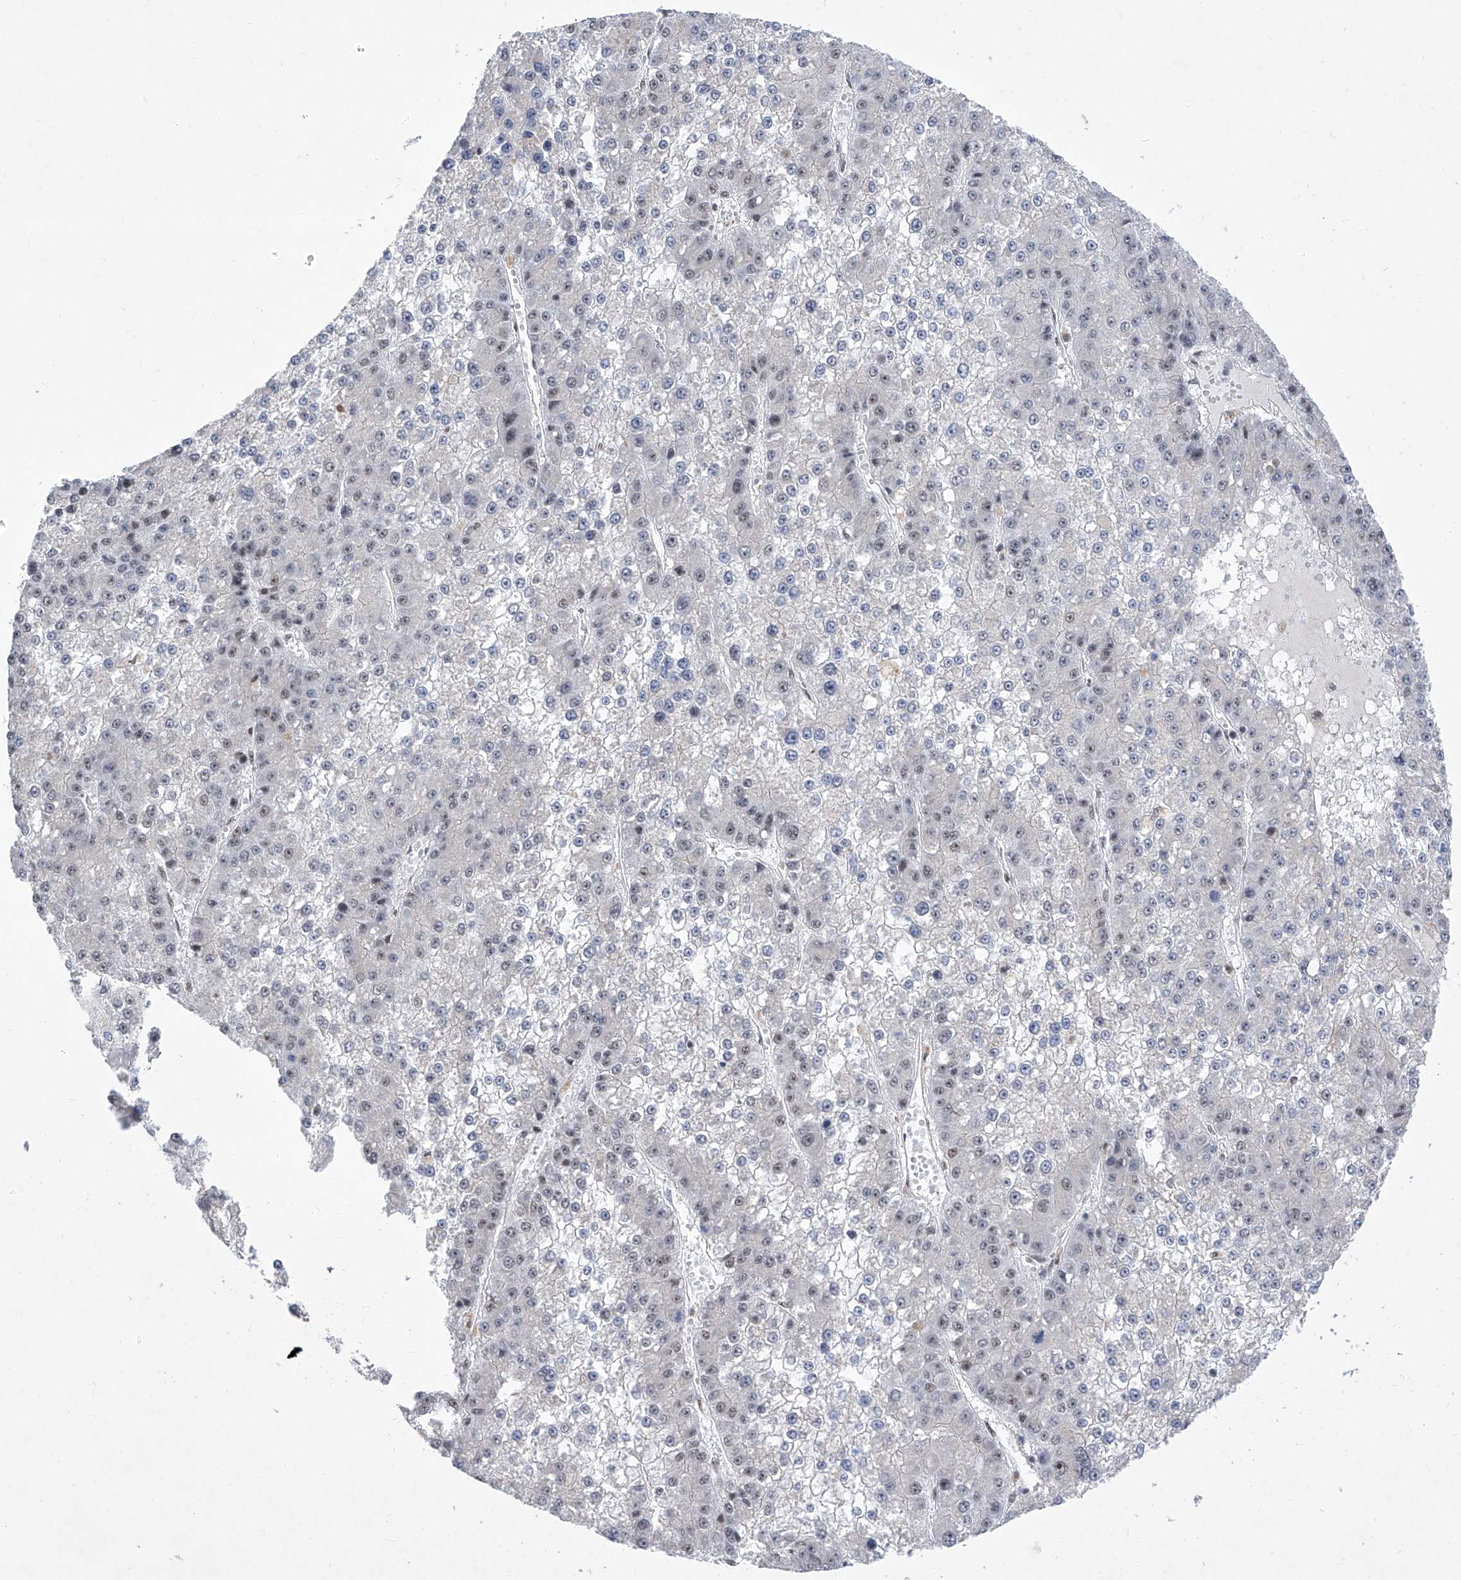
{"staining": {"intensity": "negative", "quantity": "none", "location": "none"}, "tissue": "liver cancer", "cell_type": "Tumor cells", "image_type": "cancer", "snomed": [{"axis": "morphology", "description": "Carcinoma, Hepatocellular, NOS"}, {"axis": "topography", "description": "Liver"}], "caption": "DAB (3,3'-diaminobenzidine) immunohistochemical staining of liver hepatocellular carcinoma exhibits no significant staining in tumor cells.", "gene": "RAD54L", "patient": {"sex": "female", "age": 73}}